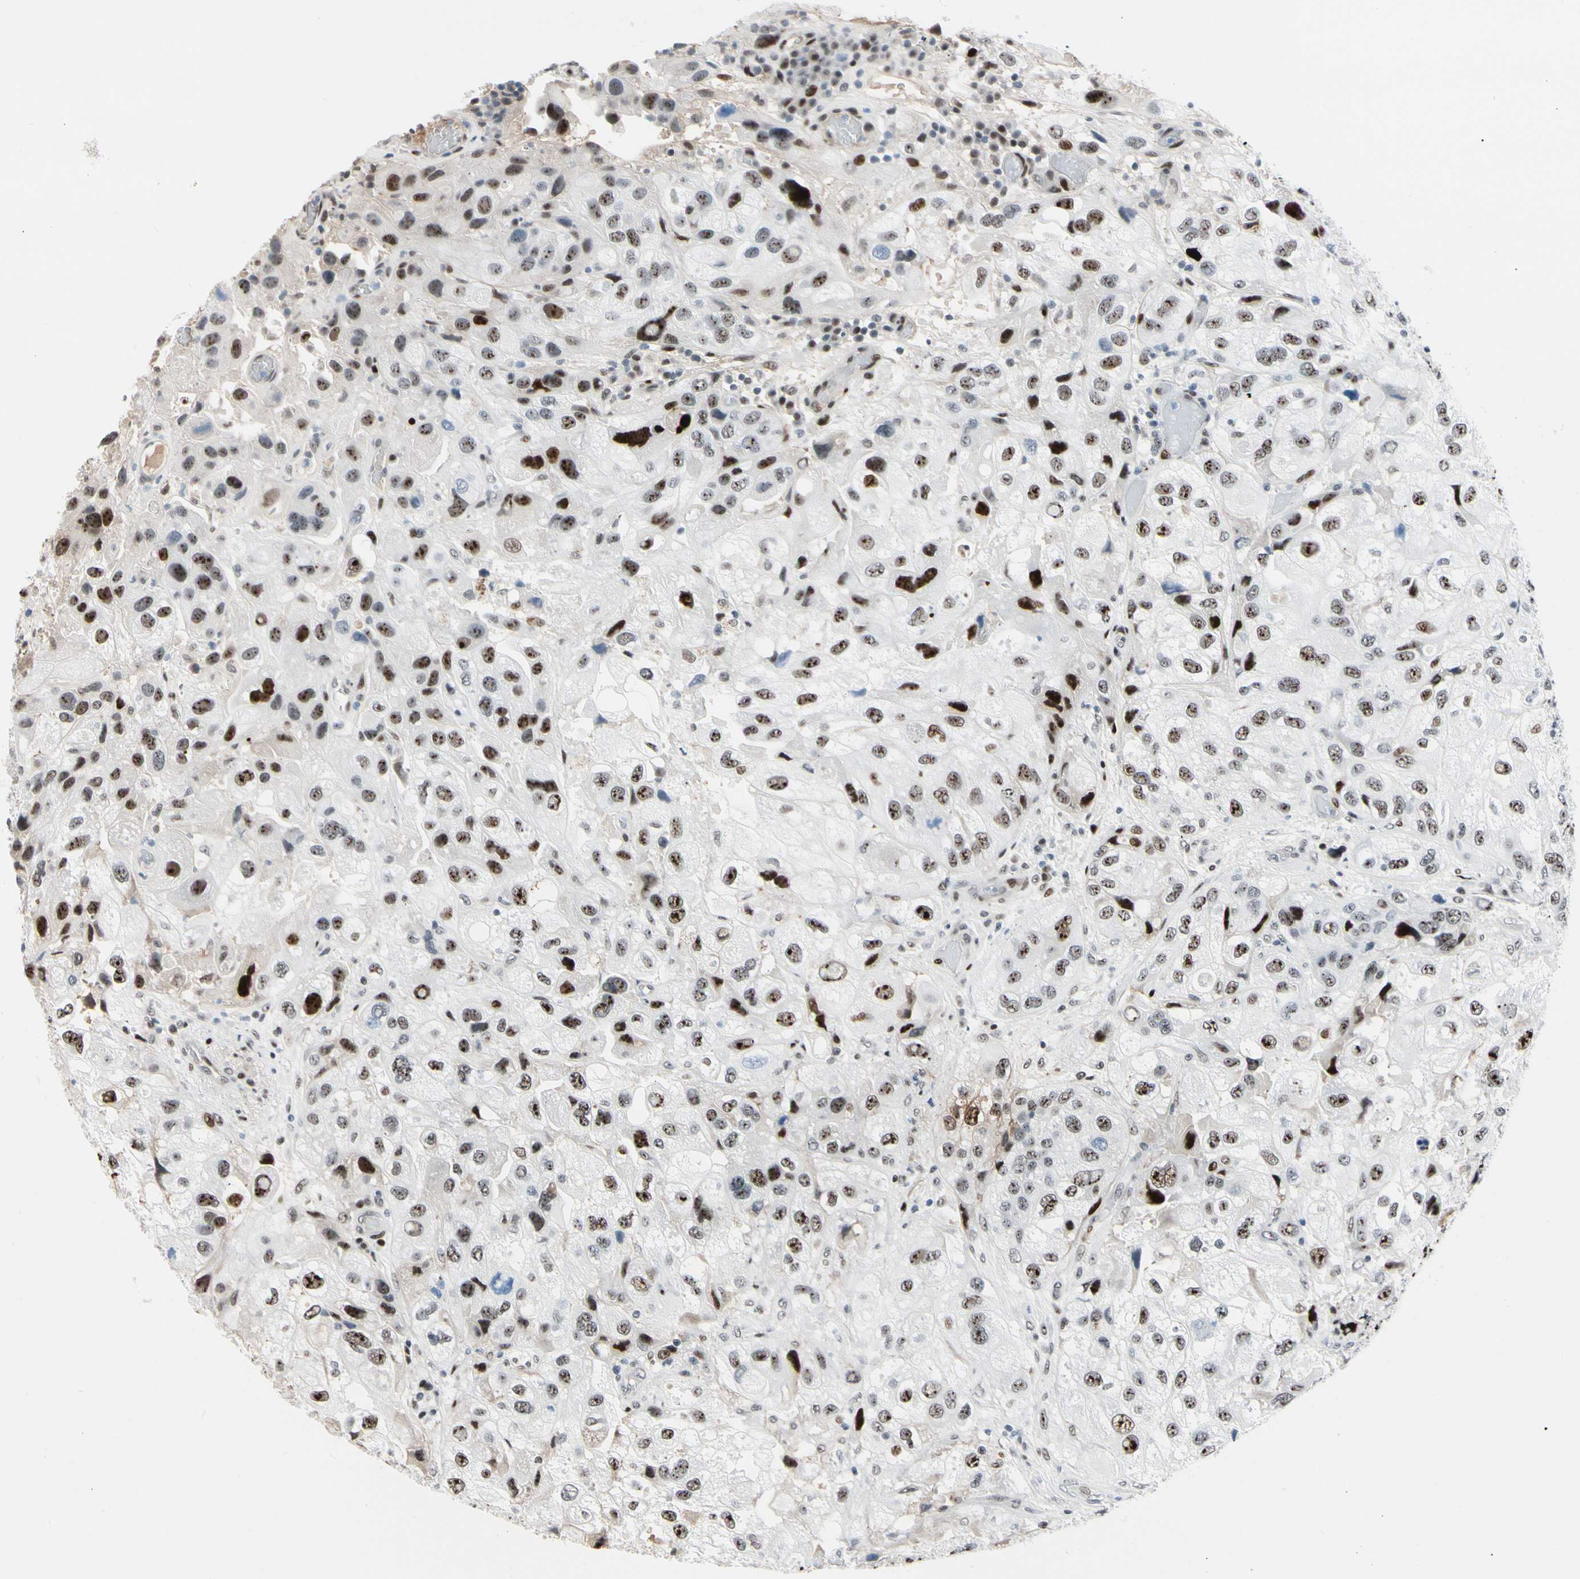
{"staining": {"intensity": "moderate", "quantity": "25%-75%", "location": "nuclear"}, "tissue": "urothelial cancer", "cell_type": "Tumor cells", "image_type": "cancer", "snomed": [{"axis": "morphology", "description": "Urothelial carcinoma, High grade"}, {"axis": "topography", "description": "Urinary bladder"}], "caption": "Urothelial cancer stained with a brown dye demonstrates moderate nuclear positive staining in approximately 25%-75% of tumor cells.", "gene": "FOXO3", "patient": {"sex": "female", "age": 64}}